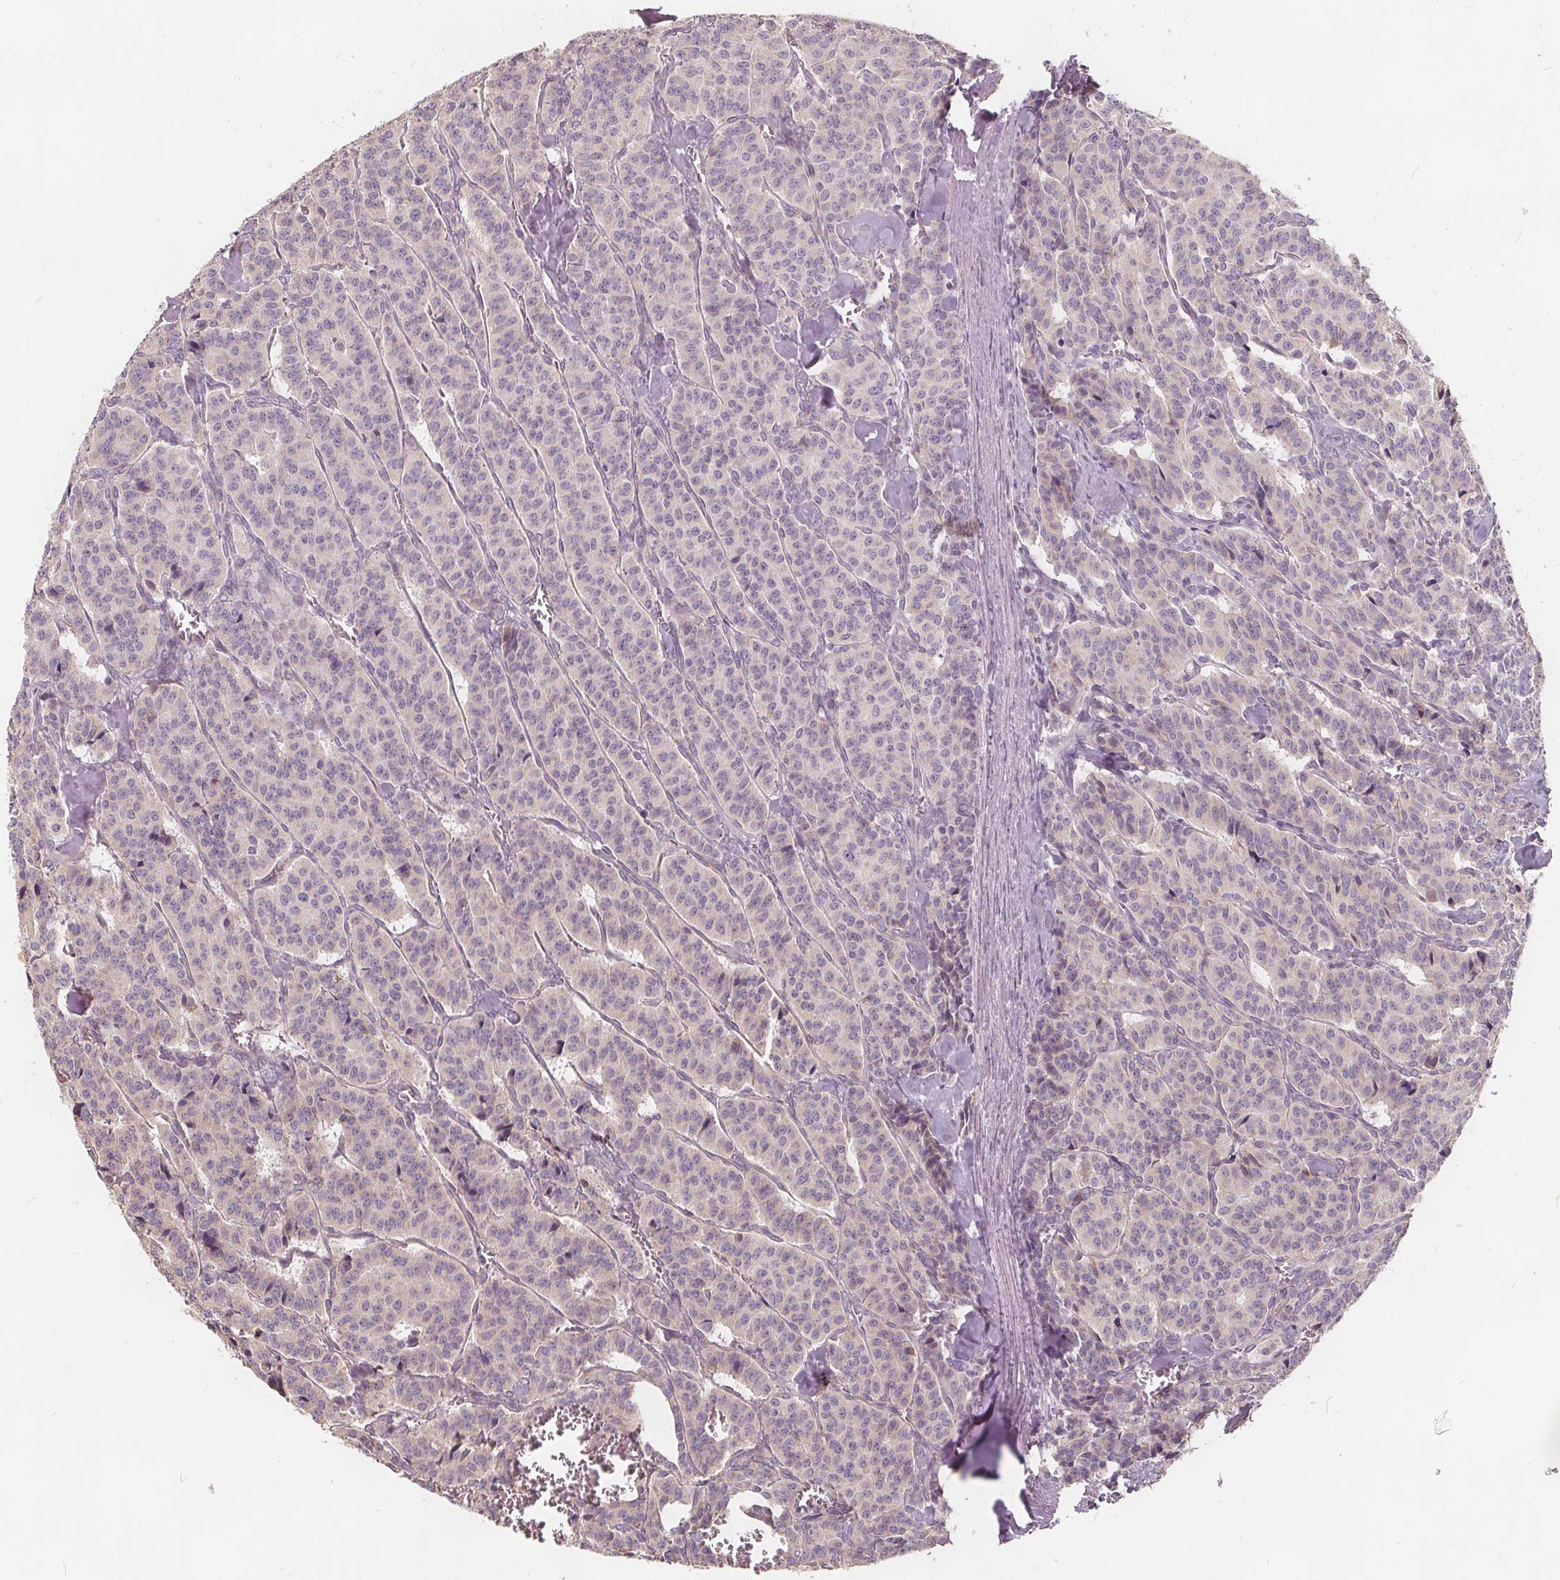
{"staining": {"intensity": "negative", "quantity": "none", "location": "none"}, "tissue": "carcinoid", "cell_type": "Tumor cells", "image_type": "cancer", "snomed": [{"axis": "morphology", "description": "Normal tissue, NOS"}, {"axis": "morphology", "description": "Carcinoid, malignant, NOS"}, {"axis": "topography", "description": "Lung"}], "caption": "There is no significant positivity in tumor cells of carcinoid. Brightfield microscopy of immunohistochemistry (IHC) stained with DAB (3,3'-diaminobenzidine) (brown) and hematoxylin (blue), captured at high magnification.", "gene": "DRC3", "patient": {"sex": "female", "age": 46}}